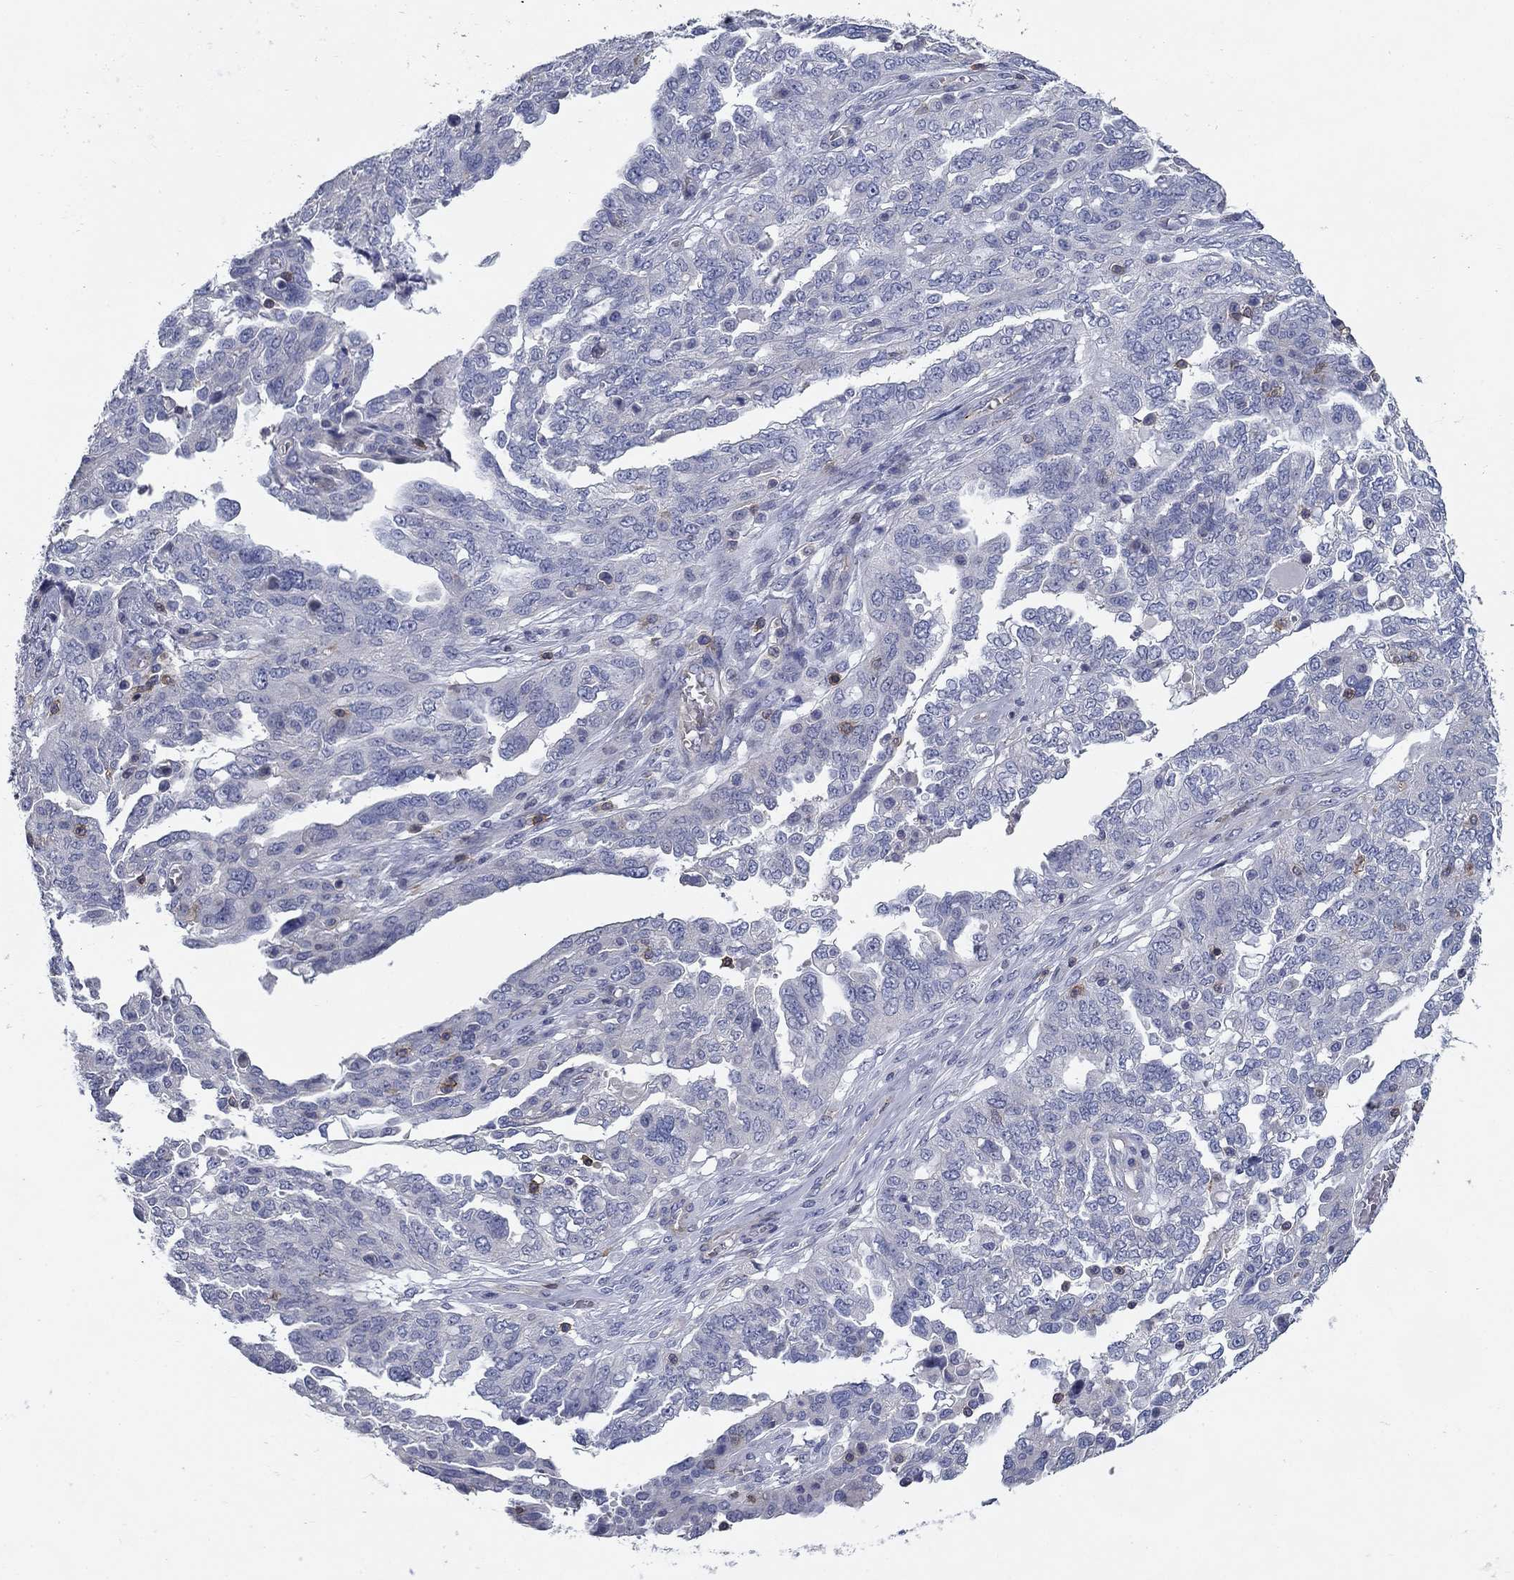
{"staining": {"intensity": "negative", "quantity": "none", "location": "none"}, "tissue": "ovarian cancer", "cell_type": "Tumor cells", "image_type": "cancer", "snomed": [{"axis": "morphology", "description": "Cystadenocarcinoma, serous, NOS"}, {"axis": "topography", "description": "Ovary"}], "caption": "Tumor cells show no significant staining in serous cystadenocarcinoma (ovarian). (DAB (3,3'-diaminobenzidine) IHC, high magnification).", "gene": "SIT1", "patient": {"sex": "female", "age": 67}}